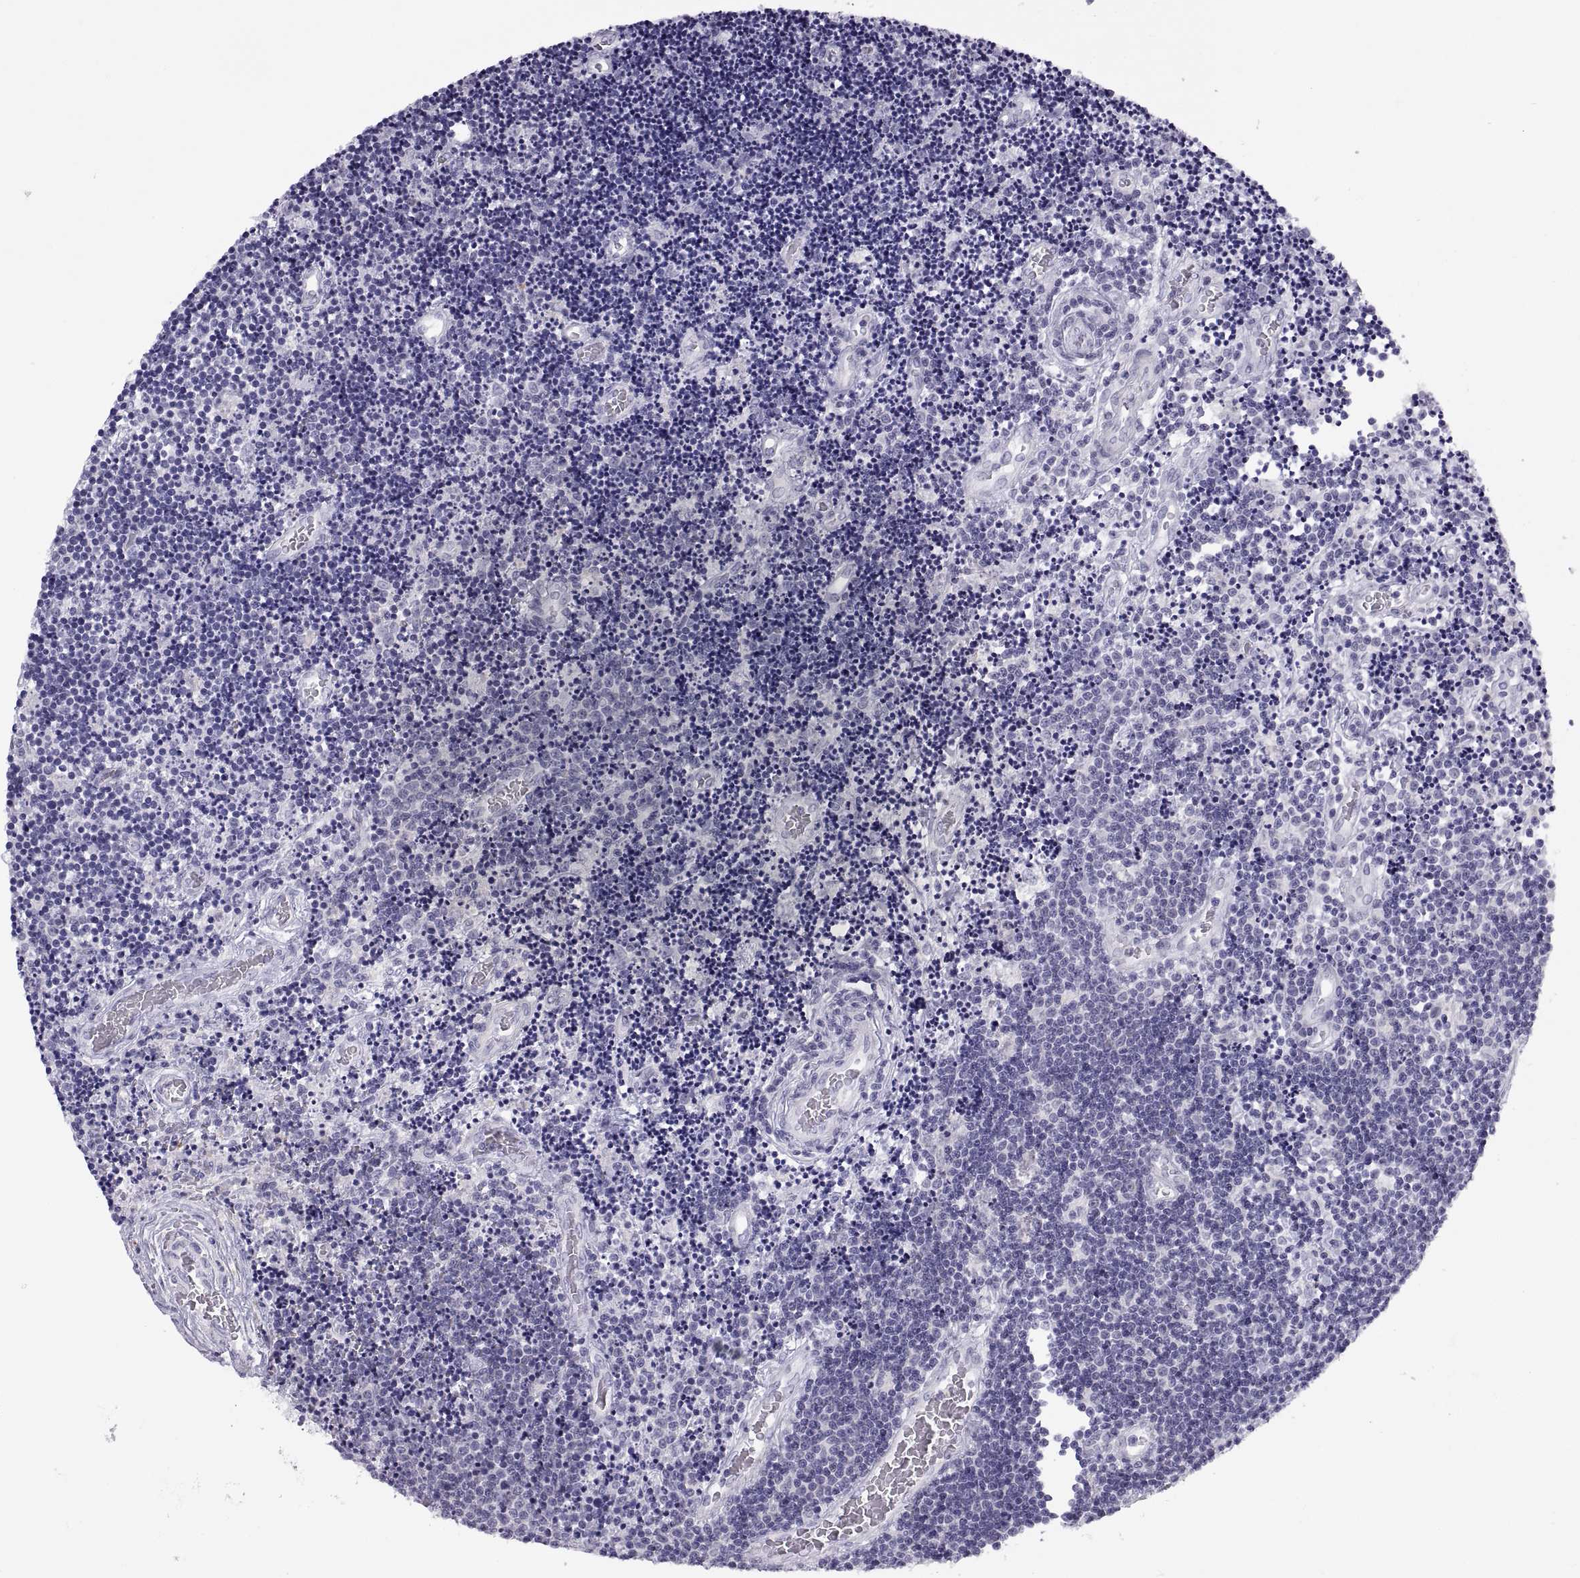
{"staining": {"intensity": "negative", "quantity": "none", "location": "none"}, "tissue": "lymphoma", "cell_type": "Tumor cells", "image_type": "cancer", "snomed": [{"axis": "morphology", "description": "Malignant lymphoma, non-Hodgkin's type, Low grade"}, {"axis": "topography", "description": "Brain"}], "caption": "Photomicrograph shows no significant protein positivity in tumor cells of lymphoma. (Brightfield microscopy of DAB immunohistochemistry (IHC) at high magnification).", "gene": "C3orf22", "patient": {"sex": "female", "age": 66}}